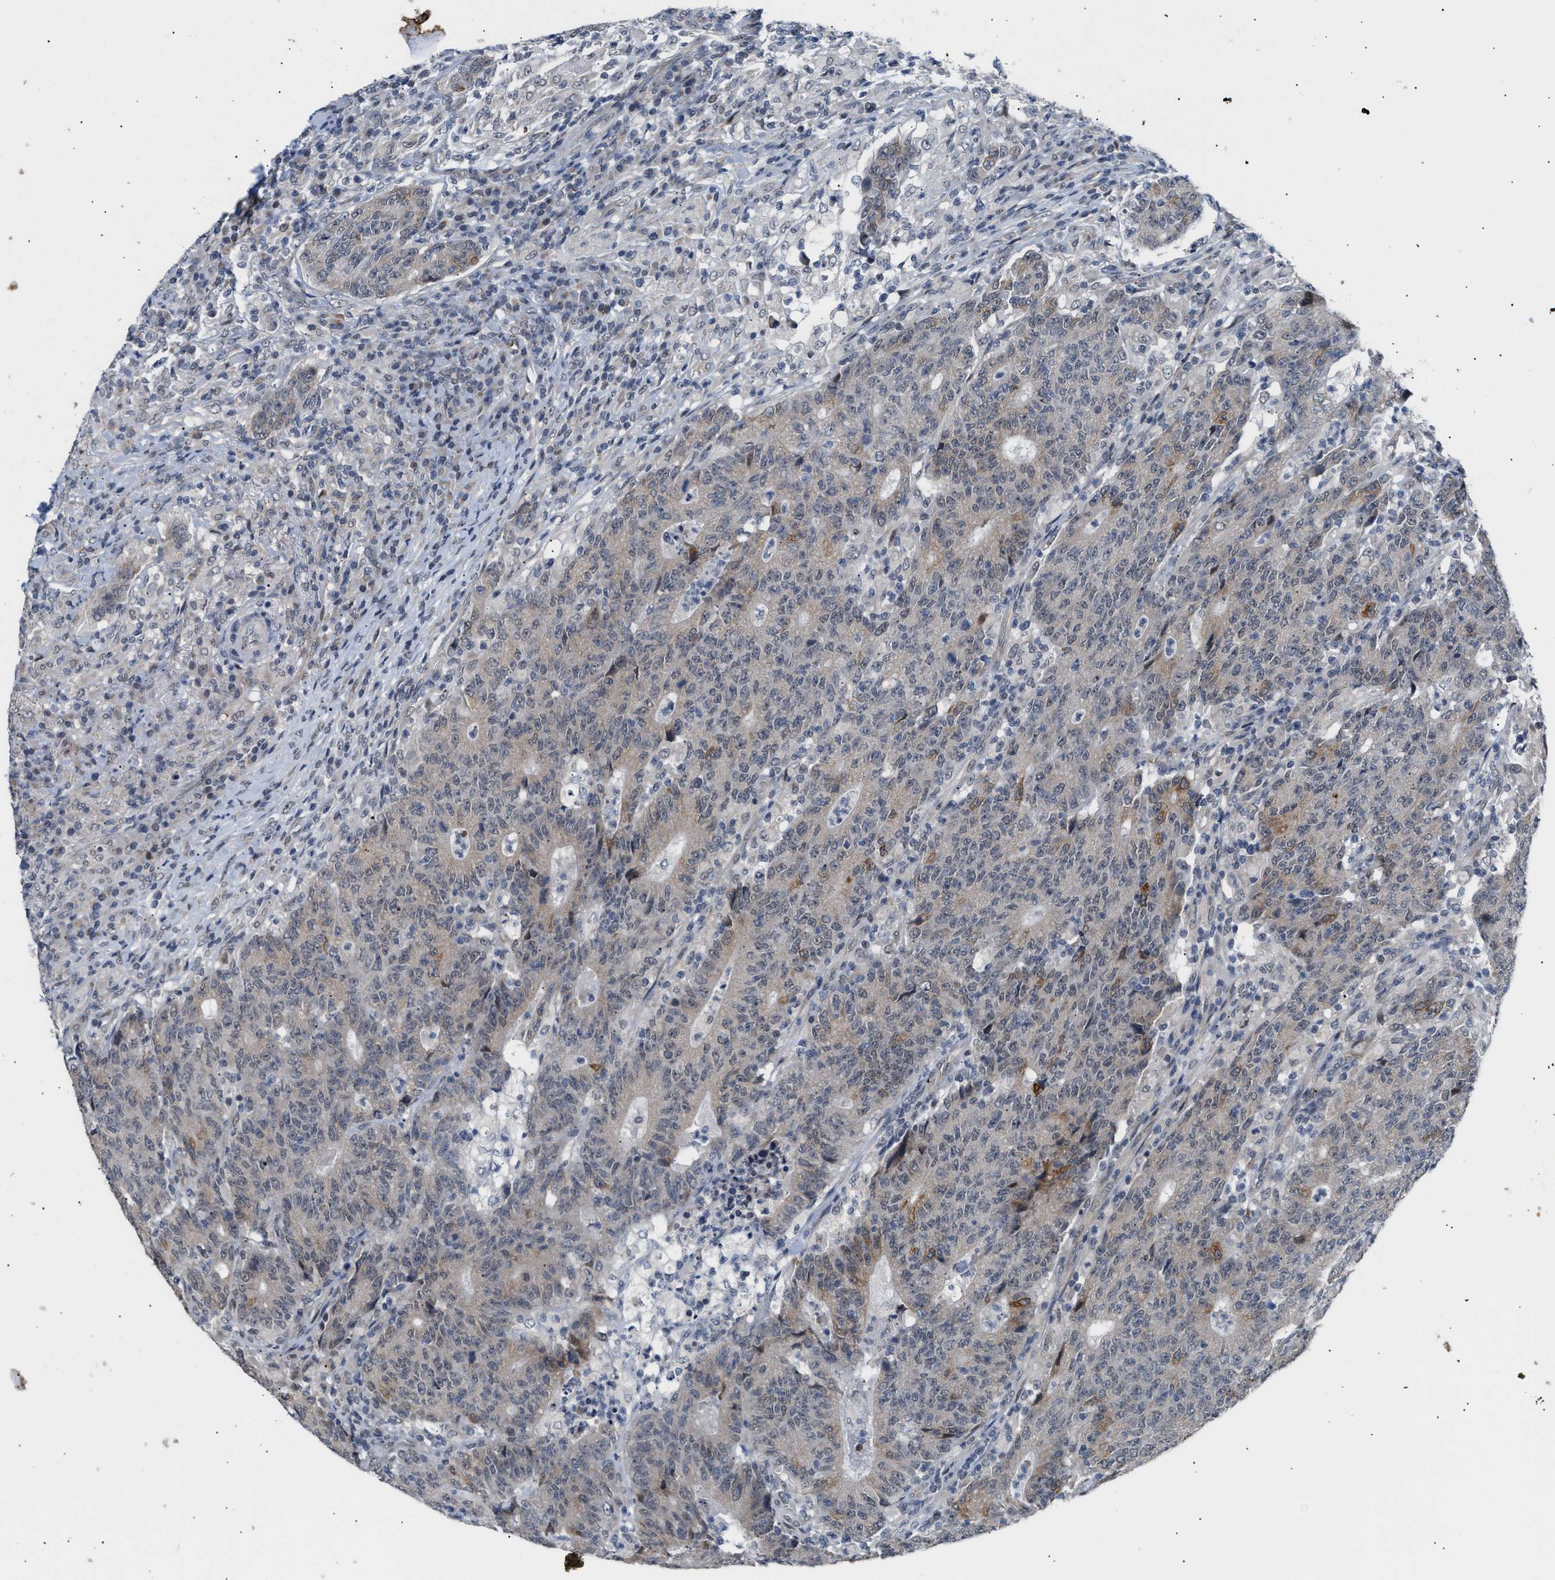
{"staining": {"intensity": "moderate", "quantity": "25%-75%", "location": "cytoplasmic/membranous"}, "tissue": "colorectal cancer", "cell_type": "Tumor cells", "image_type": "cancer", "snomed": [{"axis": "morphology", "description": "Normal tissue, NOS"}, {"axis": "morphology", "description": "Adenocarcinoma, NOS"}, {"axis": "topography", "description": "Colon"}], "caption": "A histopathology image of colorectal cancer stained for a protein displays moderate cytoplasmic/membranous brown staining in tumor cells.", "gene": "TXNRD3", "patient": {"sex": "female", "age": 75}}